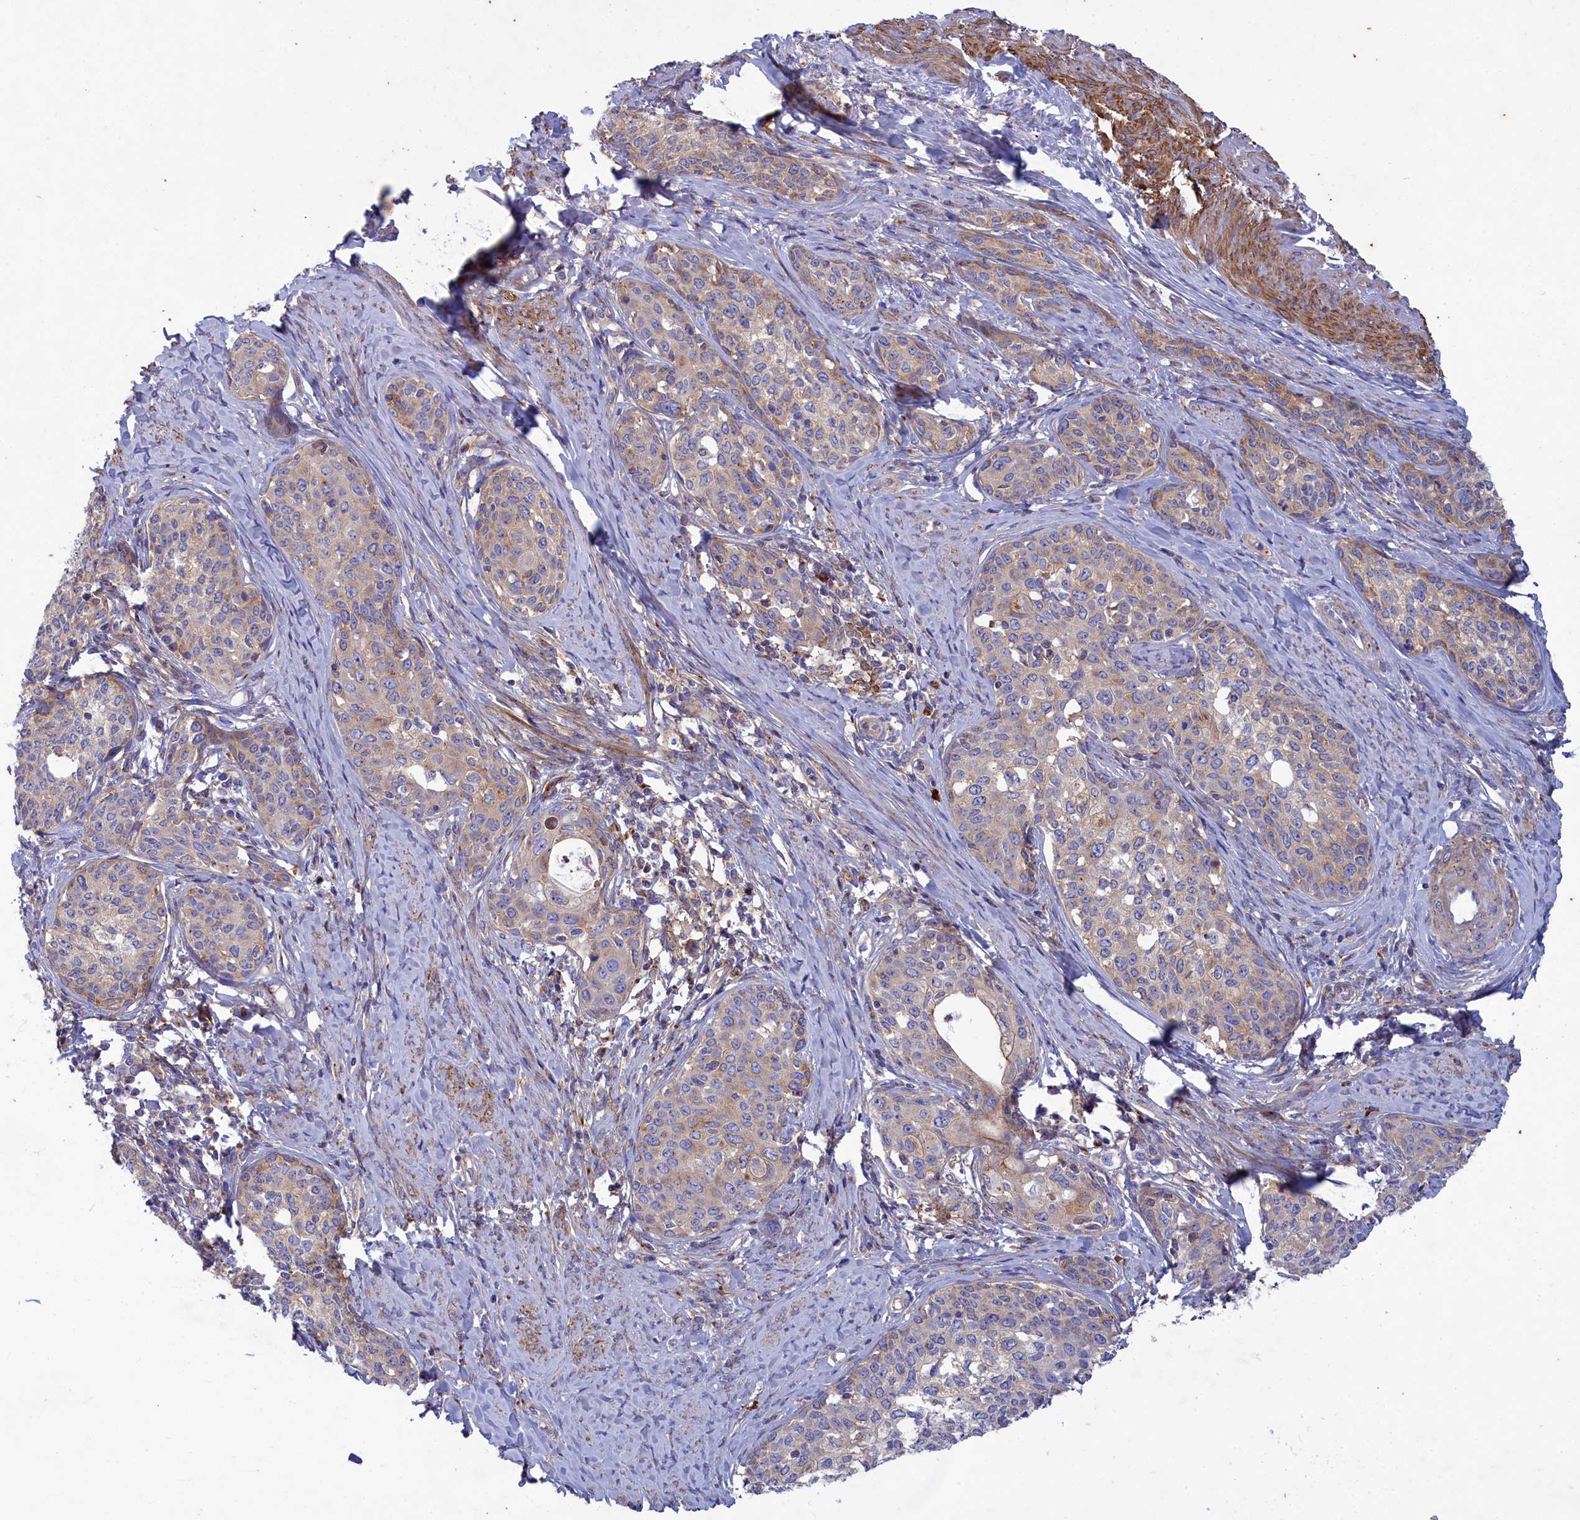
{"staining": {"intensity": "weak", "quantity": "25%-75%", "location": "cytoplasmic/membranous"}, "tissue": "cervical cancer", "cell_type": "Tumor cells", "image_type": "cancer", "snomed": [{"axis": "morphology", "description": "Squamous cell carcinoma, NOS"}, {"axis": "morphology", "description": "Adenocarcinoma, NOS"}, {"axis": "topography", "description": "Cervix"}], "caption": "A high-resolution image shows immunohistochemistry (IHC) staining of adenocarcinoma (cervical), which exhibits weak cytoplasmic/membranous positivity in approximately 25%-75% of tumor cells.", "gene": "SCAMP4", "patient": {"sex": "female", "age": 52}}